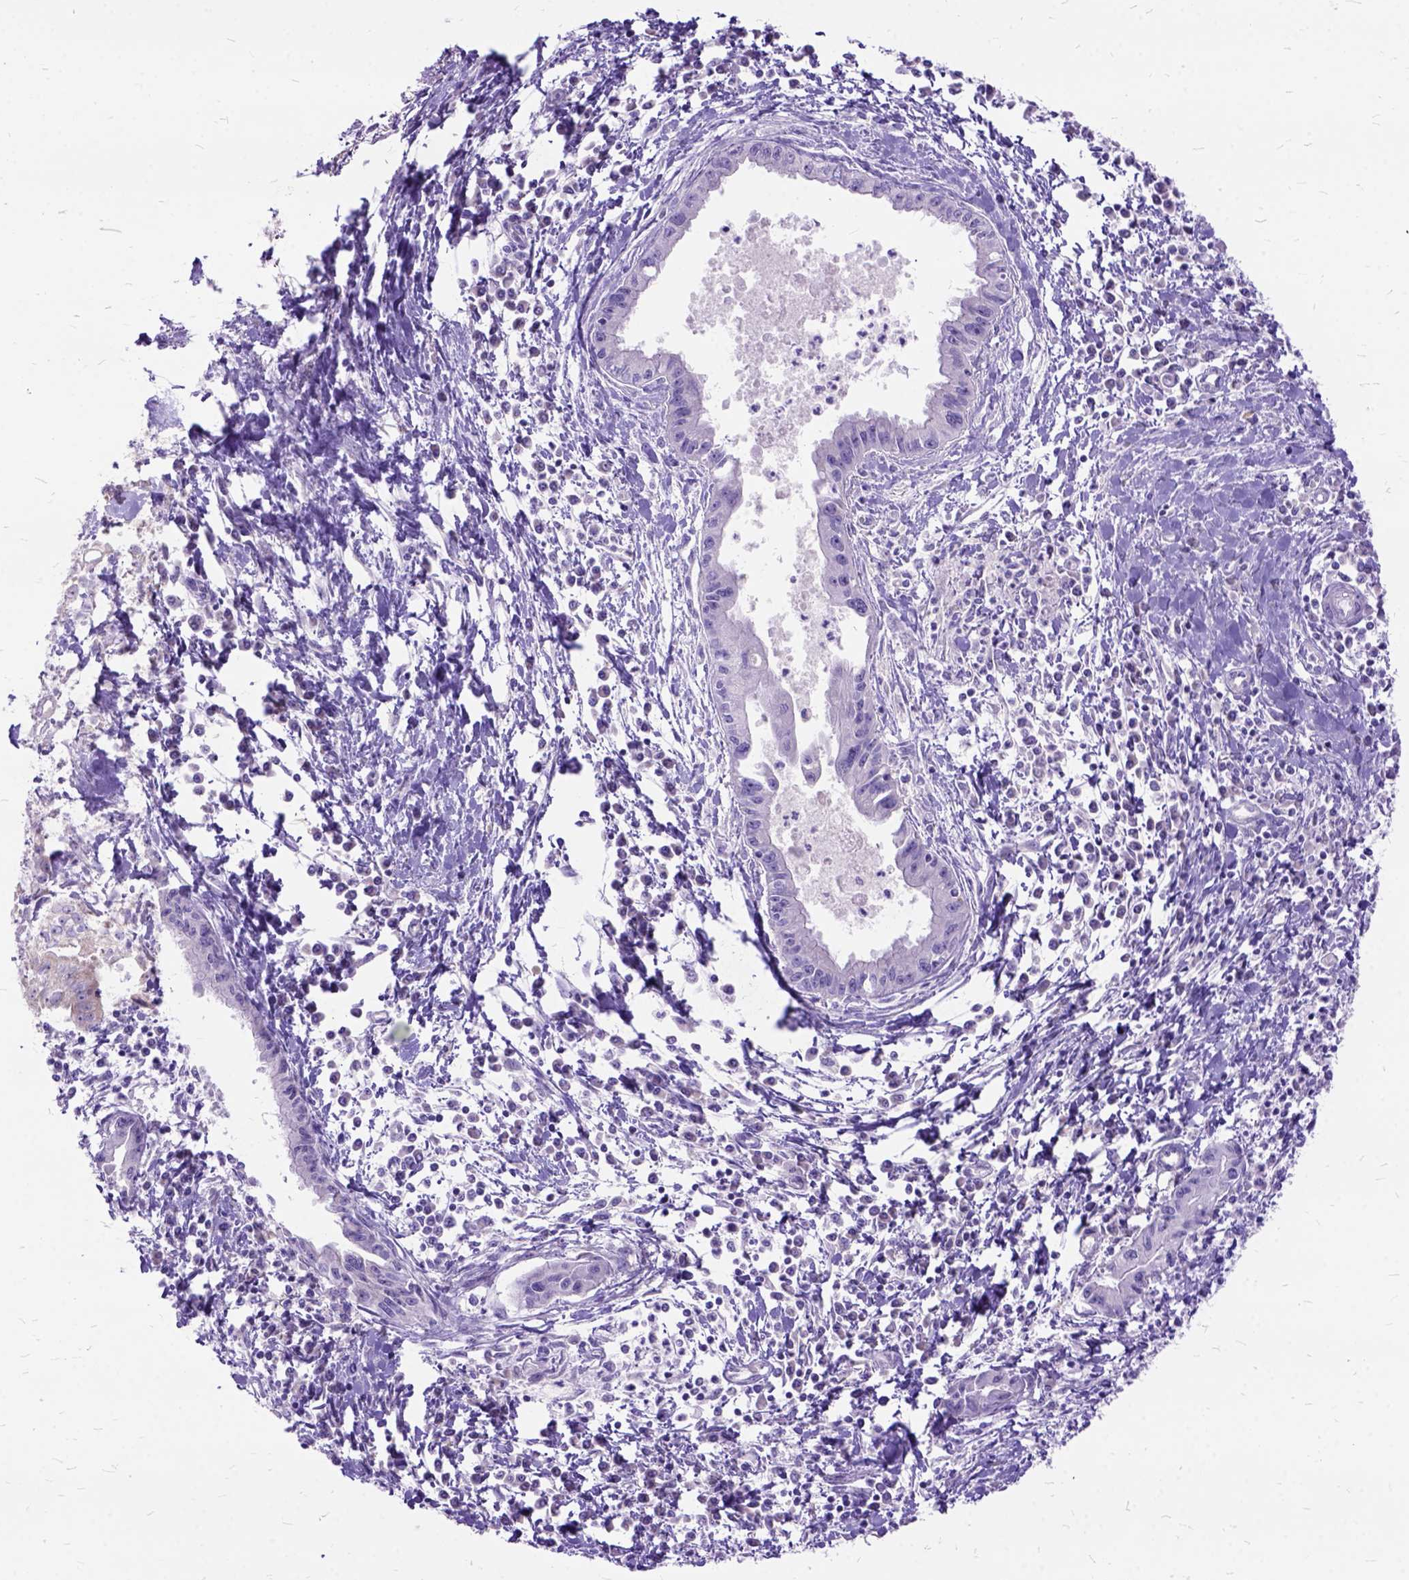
{"staining": {"intensity": "negative", "quantity": "none", "location": "none"}, "tissue": "pancreatic cancer", "cell_type": "Tumor cells", "image_type": "cancer", "snomed": [{"axis": "morphology", "description": "Adenocarcinoma, NOS"}, {"axis": "topography", "description": "Pancreas"}], "caption": "Pancreatic cancer (adenocarcinoma) was stained to show a protein in brown. There is no significant staining in tumor cells. (Brightfield microscopy of DAB immunohistochemistry at high magnification).", "gene": "CTAG2", "patient": {"sex": "male", "age": 72}}